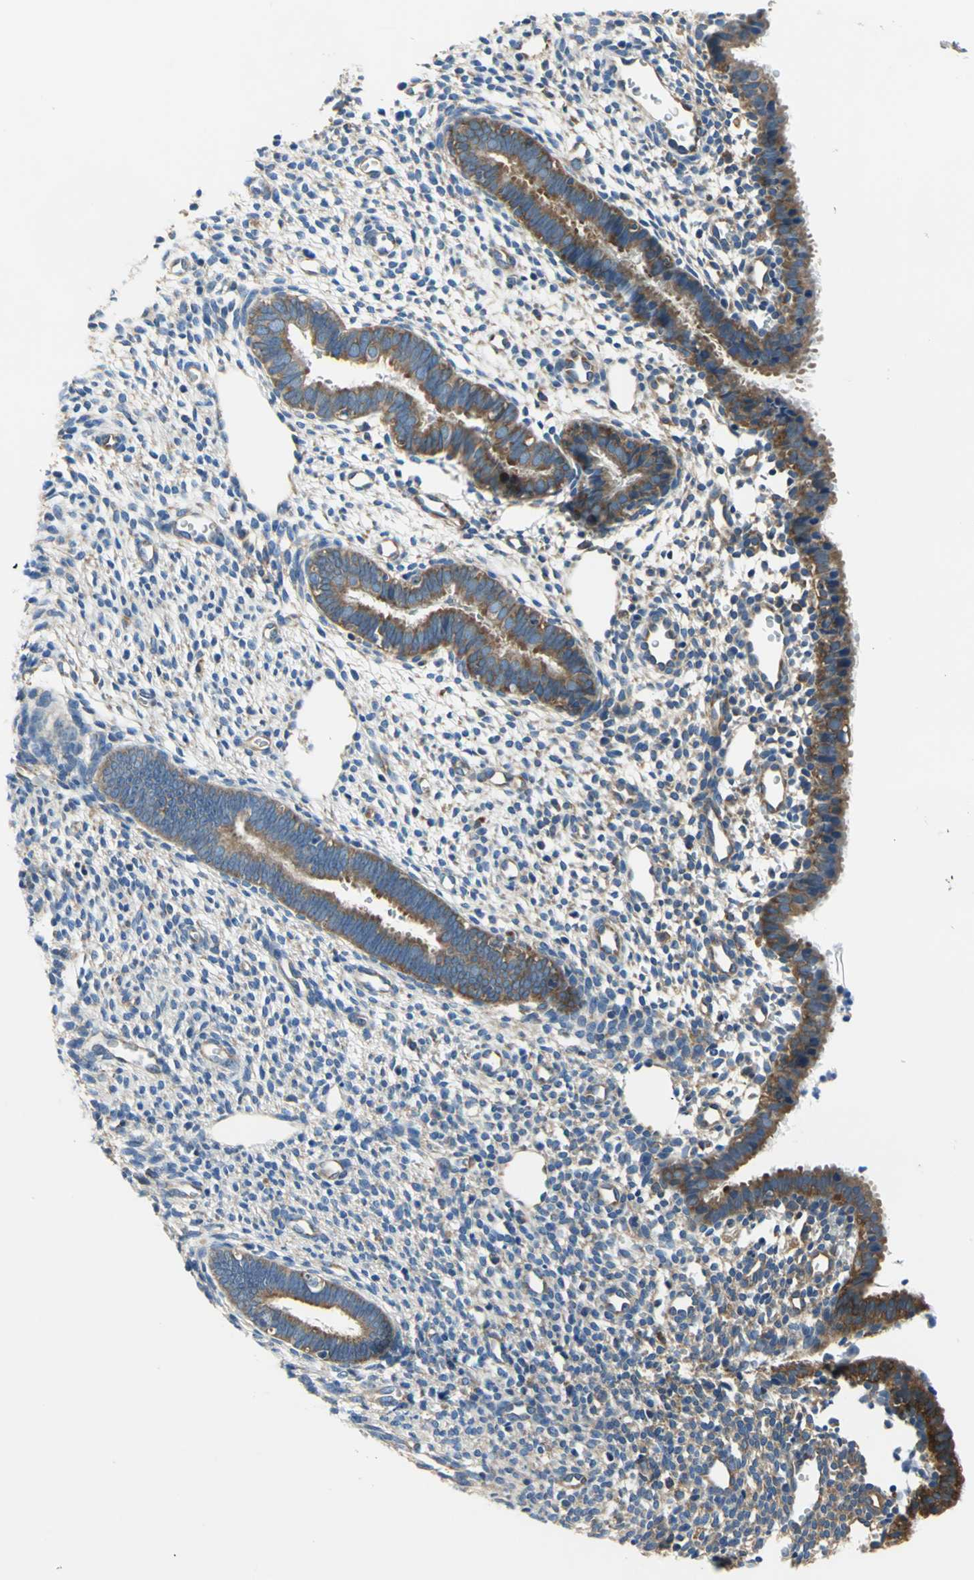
{"staining": {"intensity": "moderate", "quantity": "<25%", "location": "cytoplasmic/membranous"}, "tissue": "endometrium", "cell_type": "Cells in endometrial stroma", "image_type": "normal", "snomed": [{"axis": "morphology", "description": "Normal tissue, NOS"}, {"axis": "topography", "description": "Endometrium"}], "caption": "Immunohistochemical staining of benign endometrium reveals moderate cytoplasmic/membranous protein positivity in approximately <25% of cells in endometrial stroma. The staining was performed using DAB to visualize the protein expression in brown, while the nuclei were stained in blue with hematoxylin (Magnification: 20x).", "gene": "TRIM25", "patient": {"sex": "female", "age": 27}}